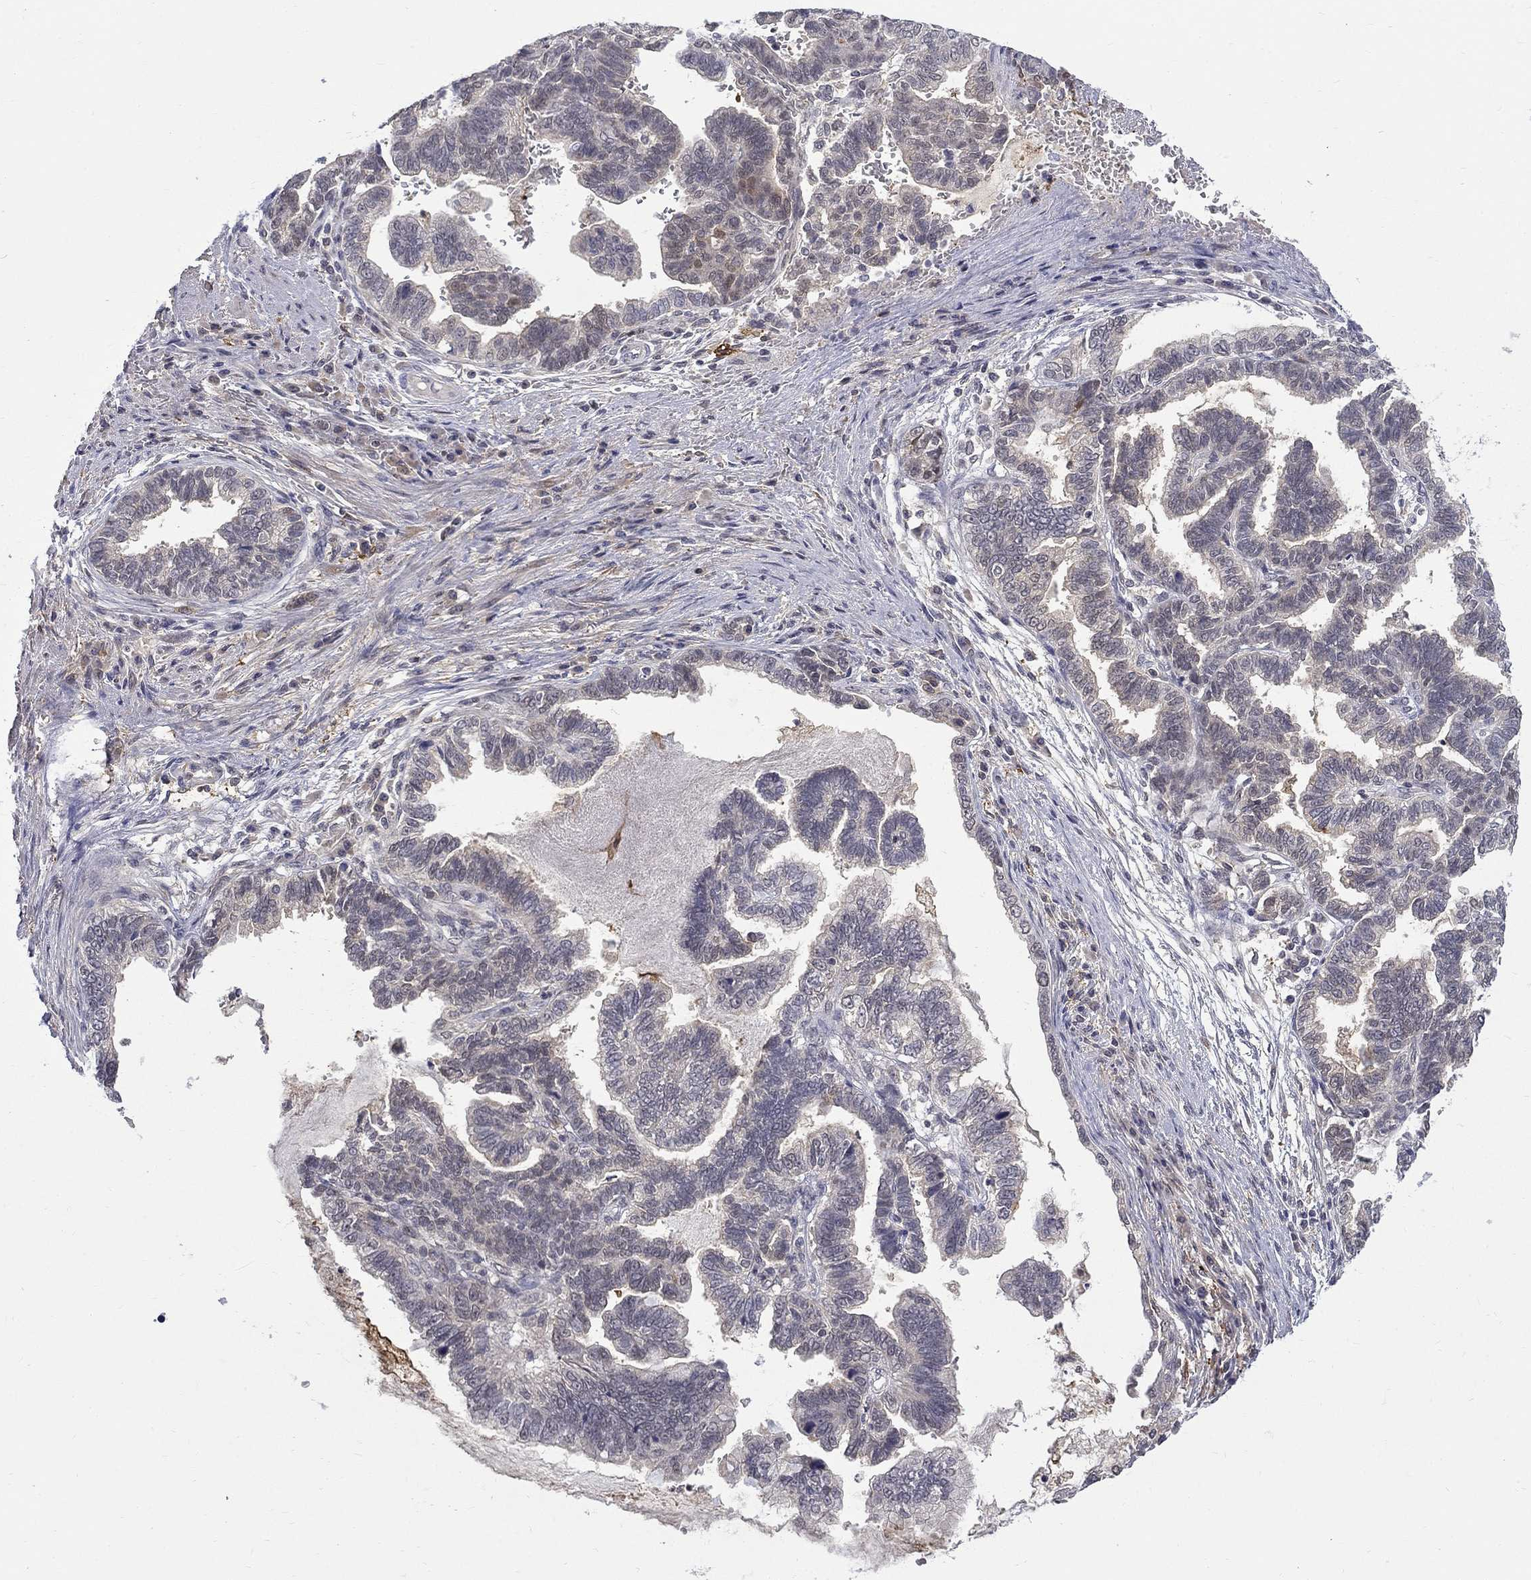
{"staining": {"intensity": "weak", "quantity": "<25%", "location": "cytoplasmic/membranous,nuclear"}, "tissue": "stomach cancer", "cell_type": "Tumor cells", "image_type": "cancer", "snomed": [{"axis": "morphology", "description": "Adenocarcinoma, NOS"}, {"axis": "topography", "description": "Stomach"}], "caption": "IHC micrograph of stomach cancer stained for a protein (brown), which exhibits no staining in tumor cells.", "gene": "PCBP3", "patient": {"sex": "male", "age": 83}}